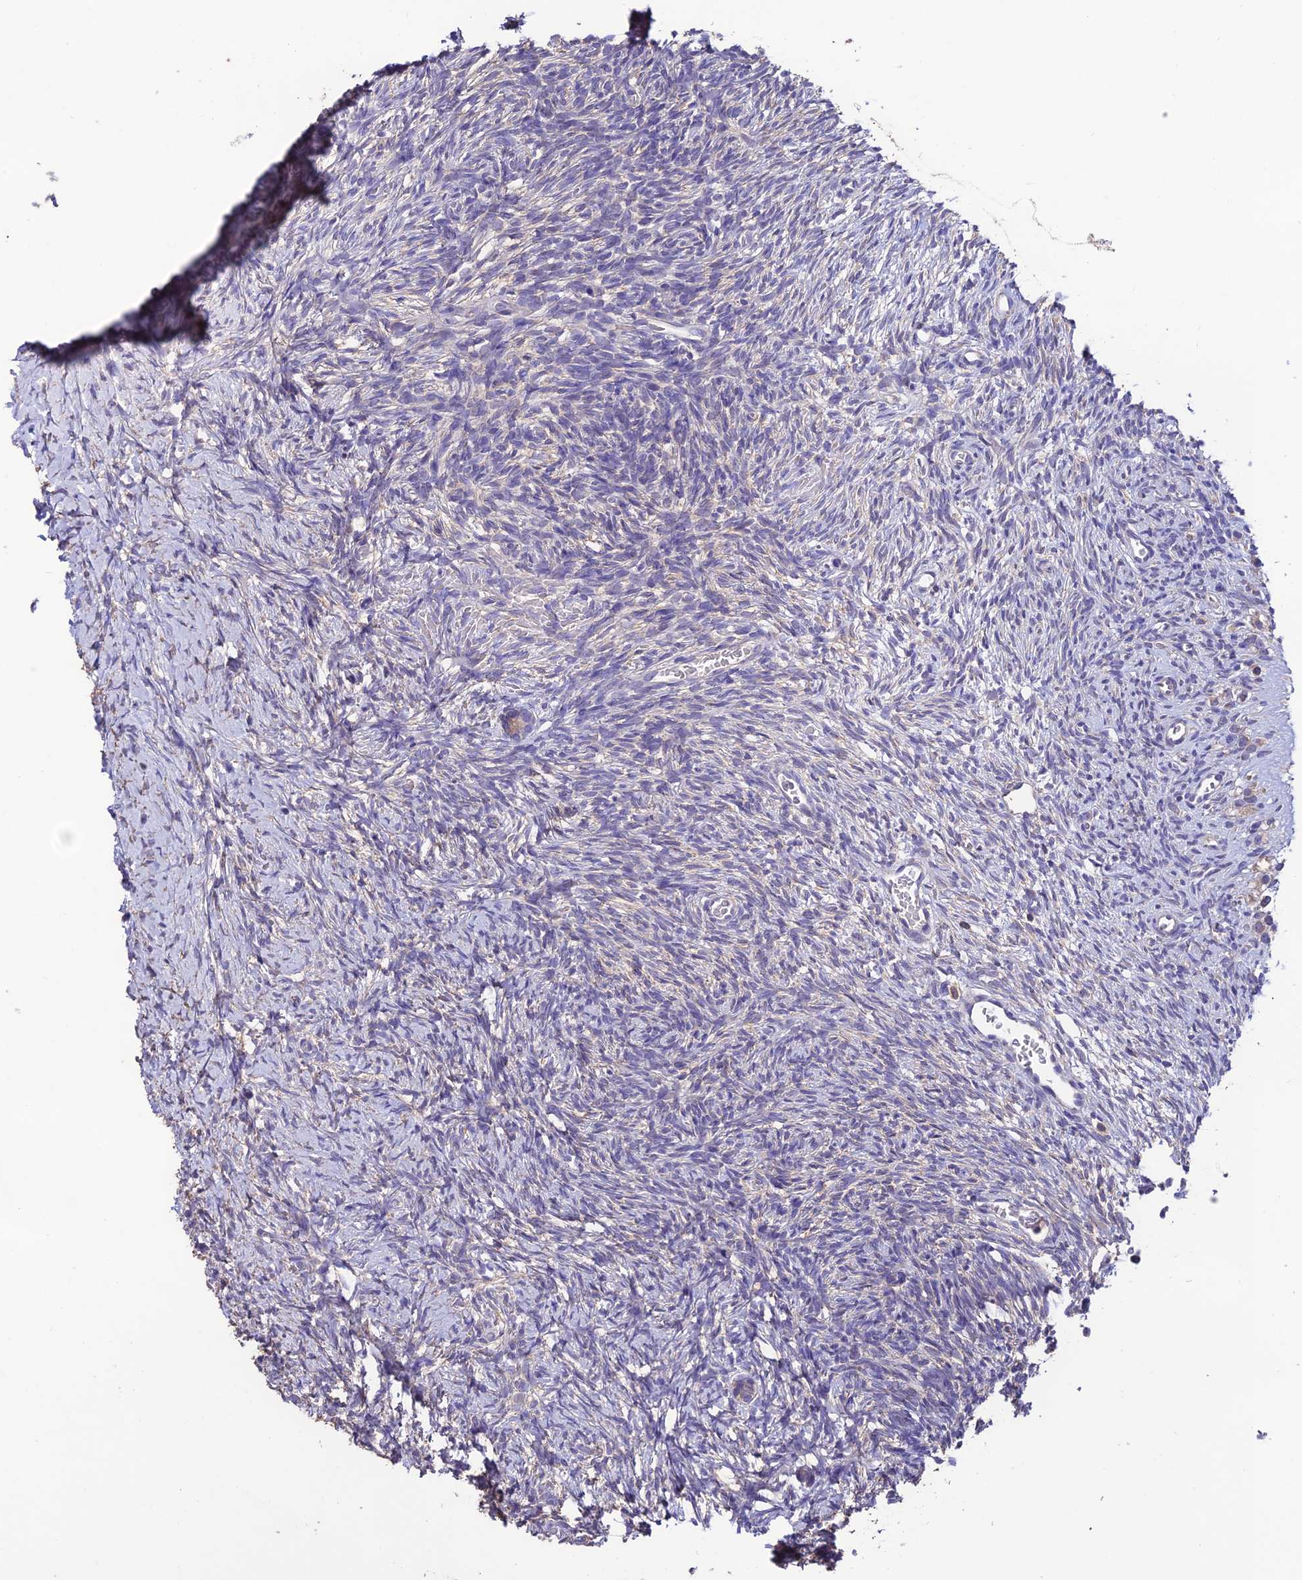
{"staining": {"intensity": "weak", "quantity": "25%-75%", "location": "cytoplasmic/membranous"}, "tissue": "ovary", "cell_type": "Follicle cells", "image_type": "normal", "snomed": [{"axis": "morphology", "description": "Normal tissue, NOS"}, {"axis": "topography", "description": "Ovary"}], "caption": "A histopathology image showing weak cytoplasmic/membranous positivity in about 25%-75% of follicle cells in normal ovary, as visualized by brown immunohistochemical staining.", "gene": "BRME1", "patient": {"sex": "female", "age": 39}}